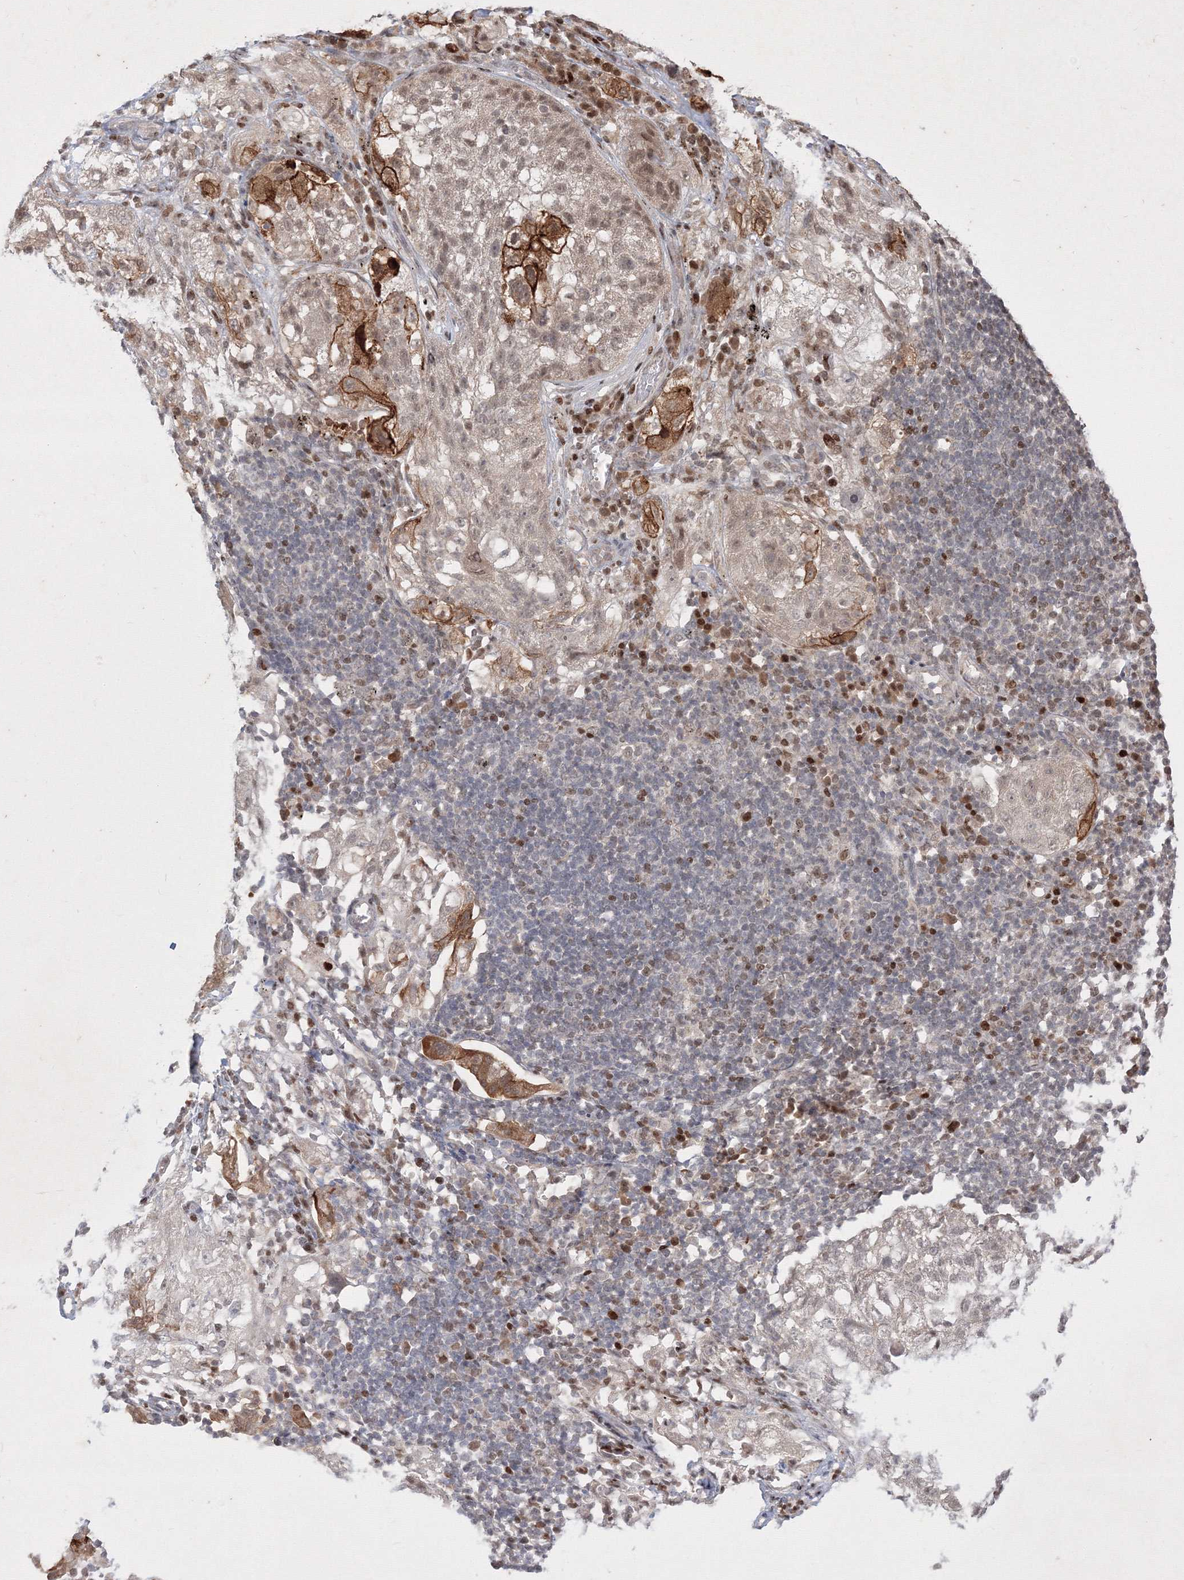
{"staining": {"intensity": "moderate", "quantity": "<25%", "location": "cytoplasmic/membranous,nuclear"}, "tissue": "lung cancer", "cell_type": "Tumor cells", "image_type": "cancer", "snomed": [{"axis": "morphology", "description": "Inflammation, NOS"}, {"axis": "morphology", "description": "Squamous cell carcinoma, NOS"}, {"axis": "topography", "description": "Lymph node"}, {"axis": "topography", "description": "Soft tissue"}, {"axis": "topography", "description": "Lung"}], "caption": "Protein staining shows moderate cytoplasmic/membranous and nuclear expression in approximately <25% of tumor cells in lung cancer.", "gene": "TAB1", "patient": {"sex": "male", "age": 66}}